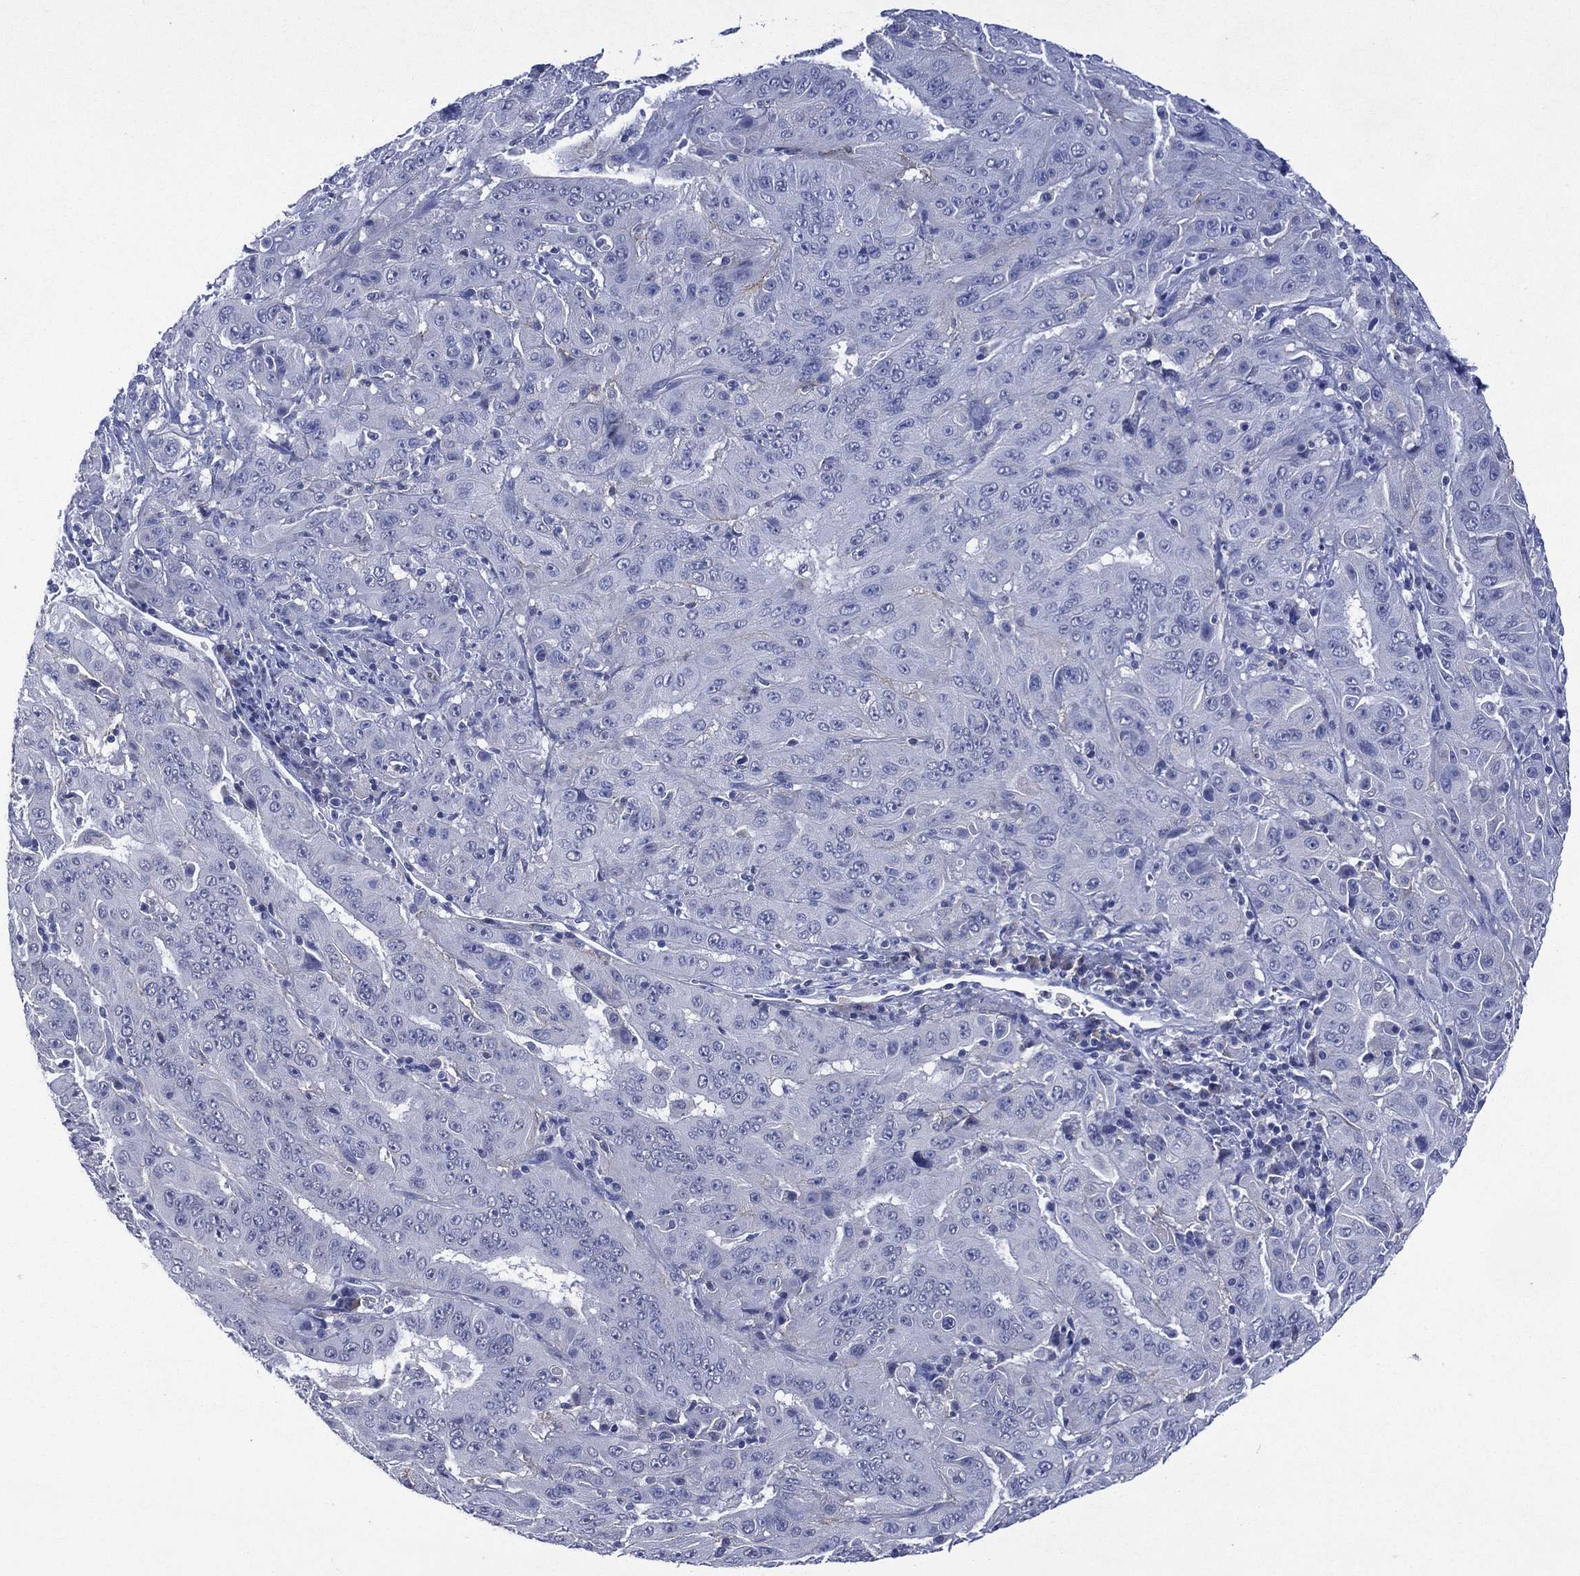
{"staining": {"intensity": "negative", "quantity": "none", "location": "none"}, "tissue": "pancreatic cancer", "cell_type": "Tumor cells", "image_type": "cancer", "snomed": [{"axis": "morphology", "description": "Adenocarcinoma, NOS"}, {"axis": "topography", "description": "Pancreas"}], "caption": "IHC photomicrograph of human adenocarcinoma (pancreatic) stained for a protein (brown), which reveals no positivity in tumor cells.", "gene": "ASB10", "patient": {"sex": "male", "age": 63}}